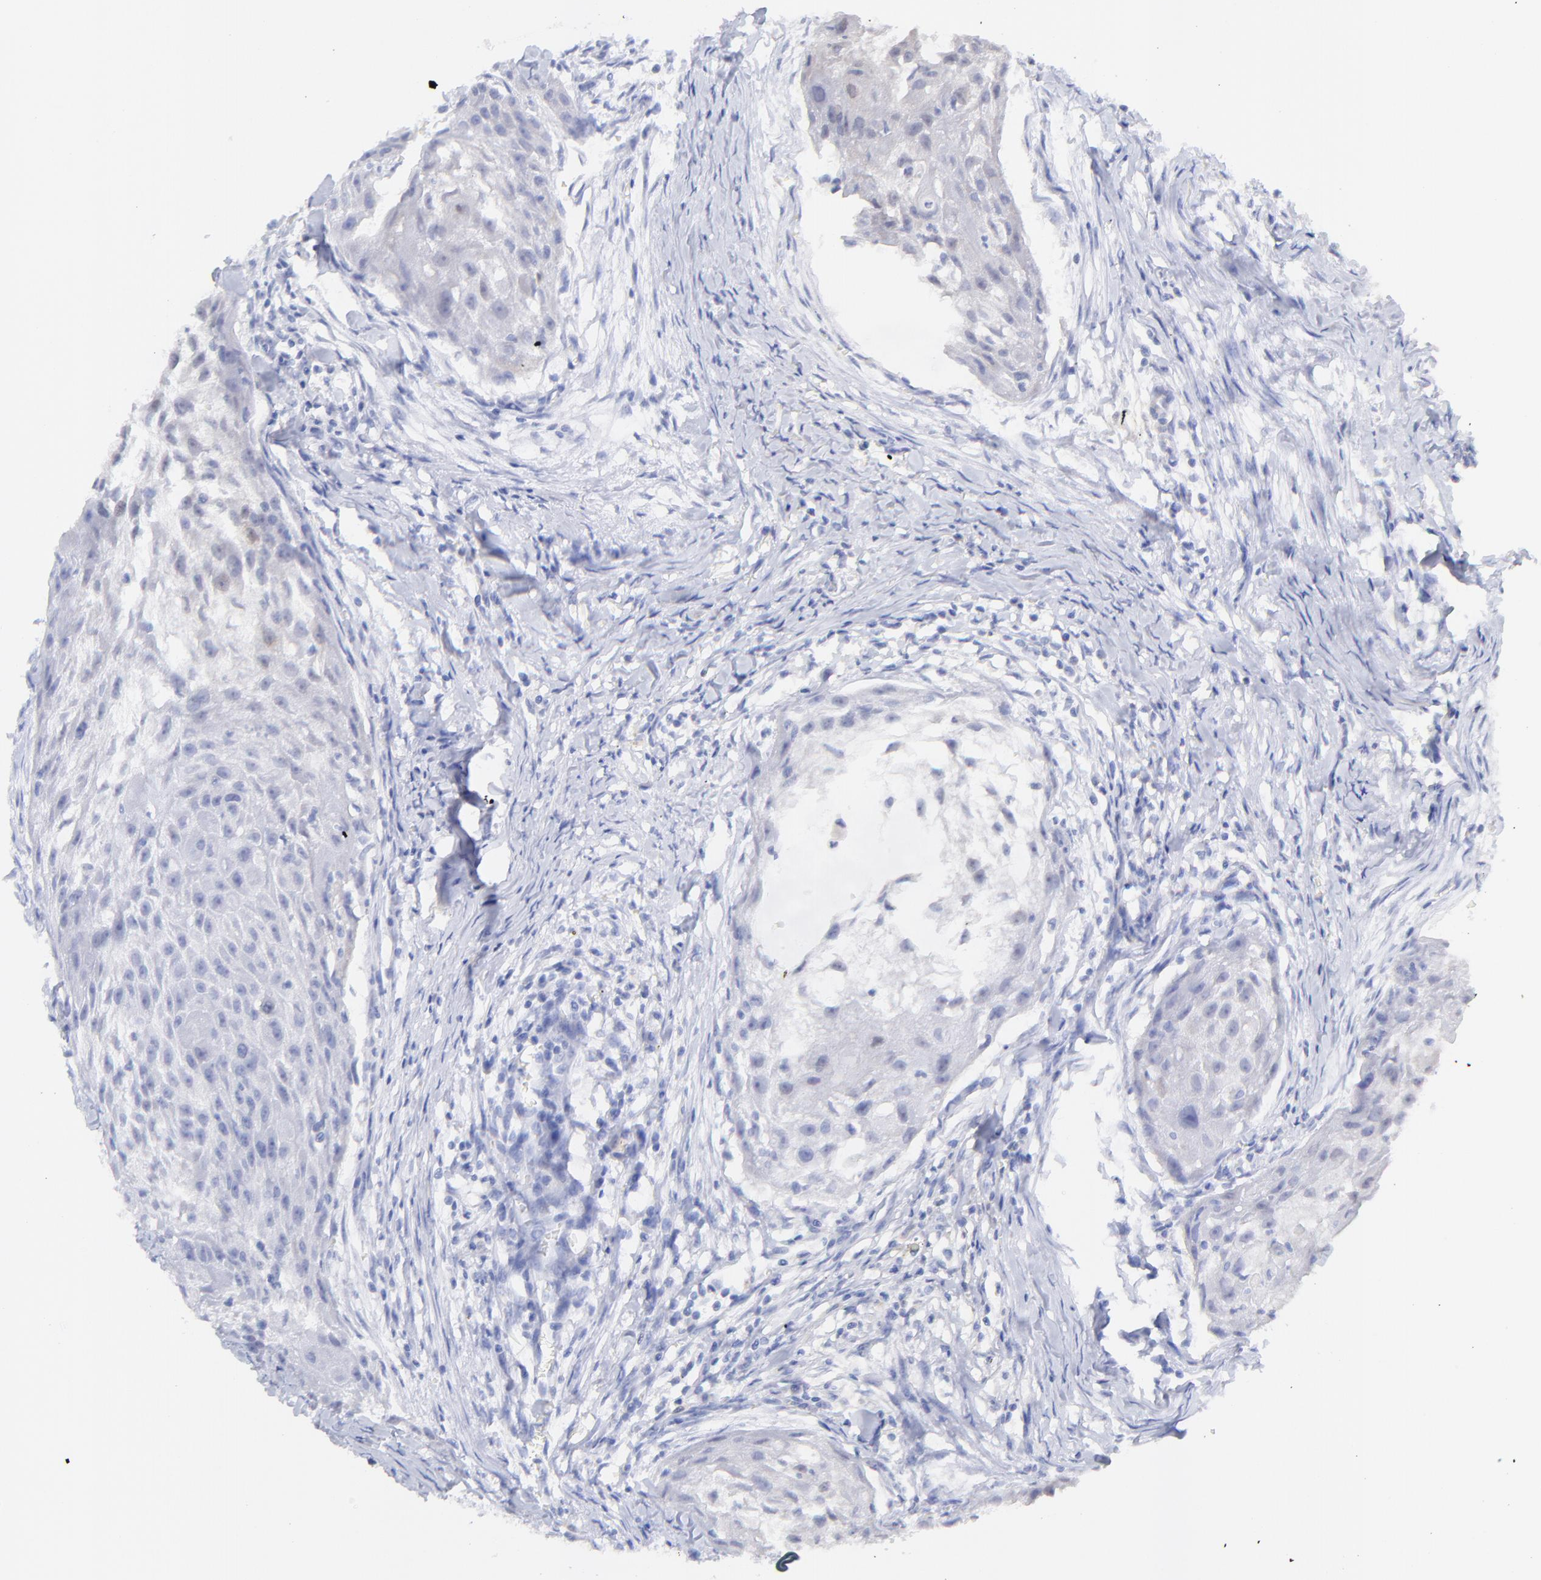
{"staining": {"intensity": "negative", "quantity": "none", "location": "none"}, "tissue": "head and neck cancer", "cell_type": "Tumor cells", "image_type": "cancer", "snomed": [{"axis": "morphology", "description": "Squamous cell carcinoma, NOS"}, {"axis": "topography", "description": "Head-Neck"}], "caption": "Immunohistochemical staining of human head and neck cancer demonstrates no significant staining in tumor cells.", "gene": "CFAP57", "patient": {"sex": "male", "age": 64}}